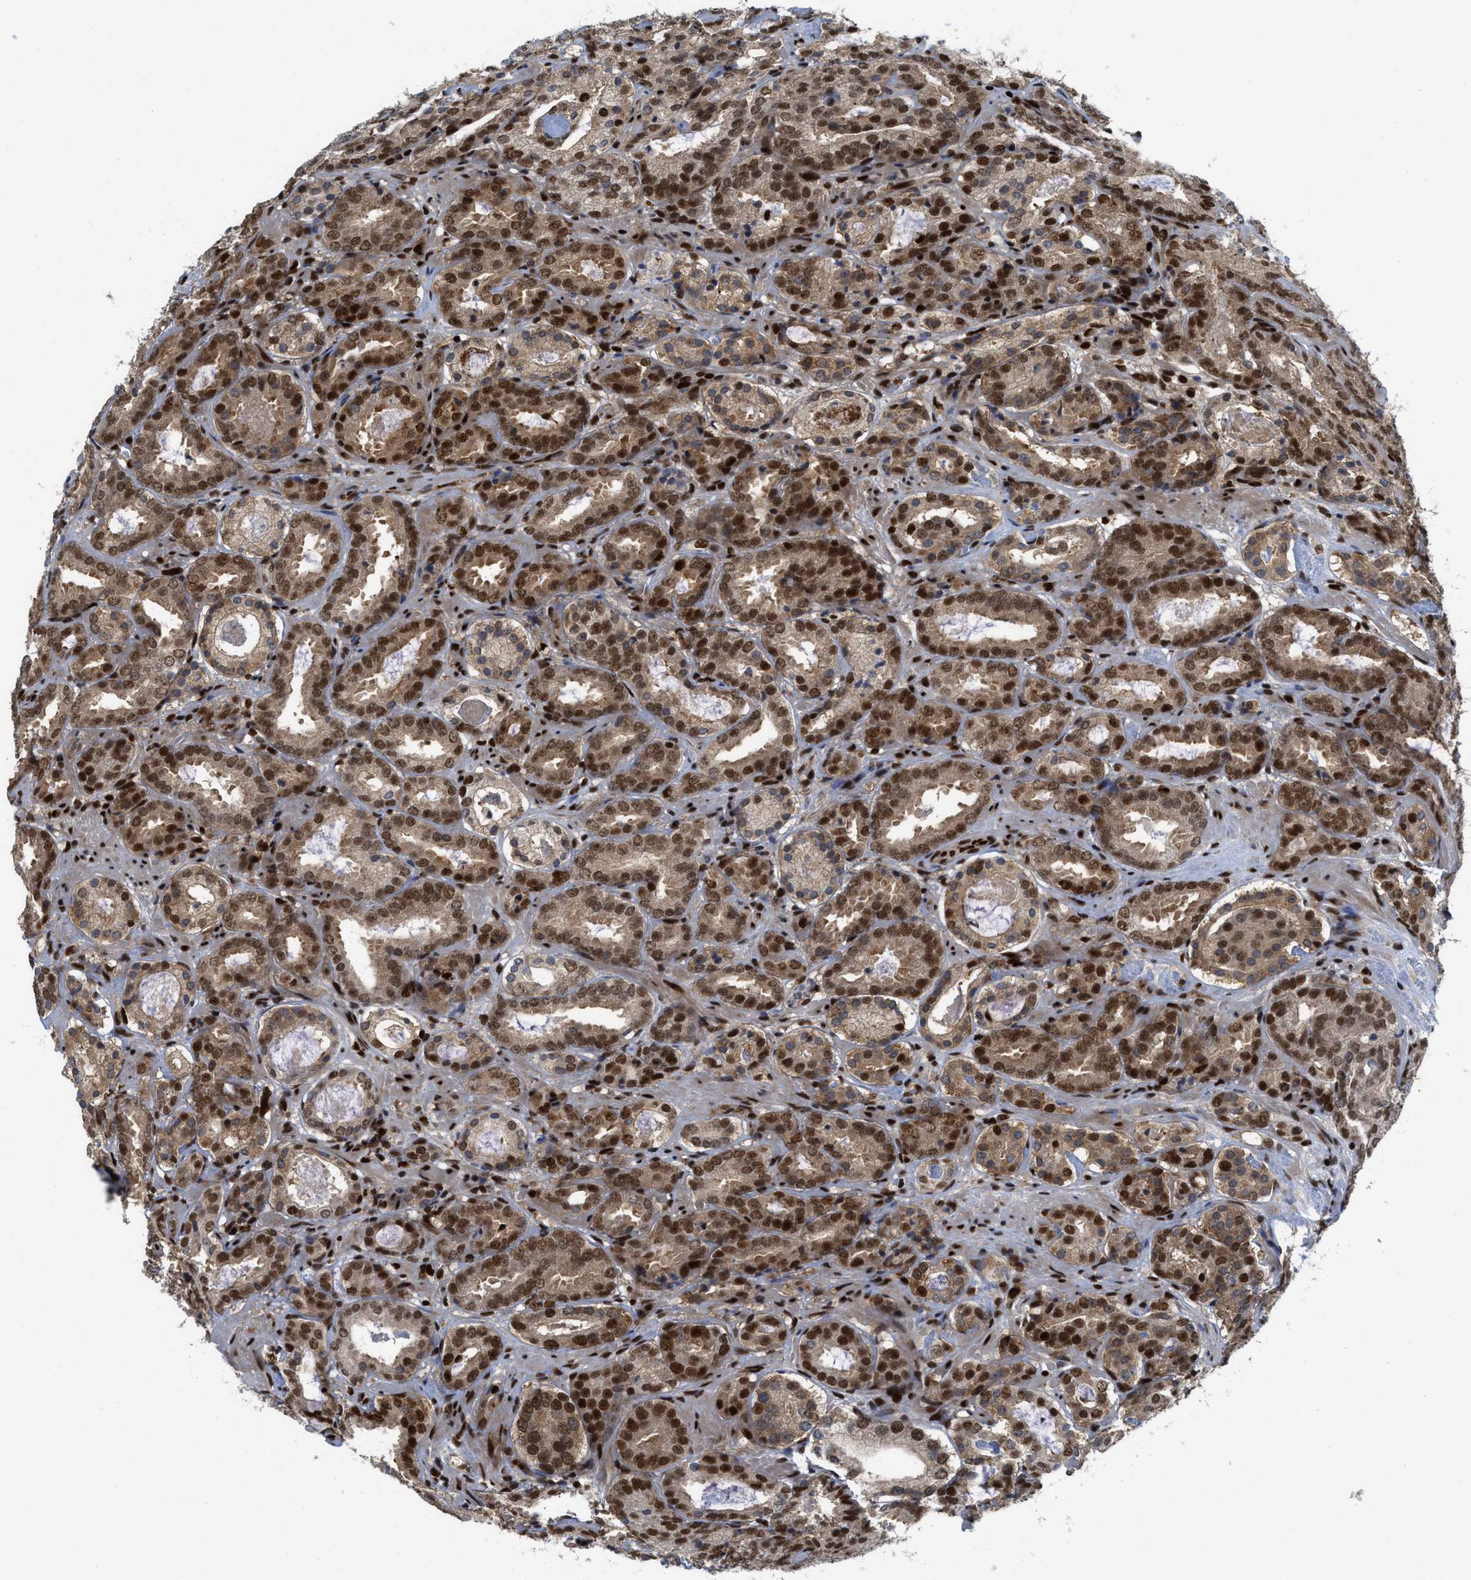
{"staining": {"intensity": "strong", "quantity": ">75%", "location": "nuclear"}, "tissue": "prostate cancer", "cell_type": "Tumor cells", "image_type": "cancer", "snomed": [{"axis": "morphology", "description": "Adenocarcinoma, Low grade"}, {"axis": "topography", "description": "Prostate"}], "caption": "The histopathology image demonstrates staining of adenocarcinoma (low-grade) (prostate), revealing strong nuclear protein expression (brown color) within tumor cells. (Stains: DAB (3,3'-diaminobenzidine) in brown, nuclei in blue, Microscopy: brightfield microscopy at high magnification).", "gene": "RFX5", "patient": {"sex": "male", "age": 69}}